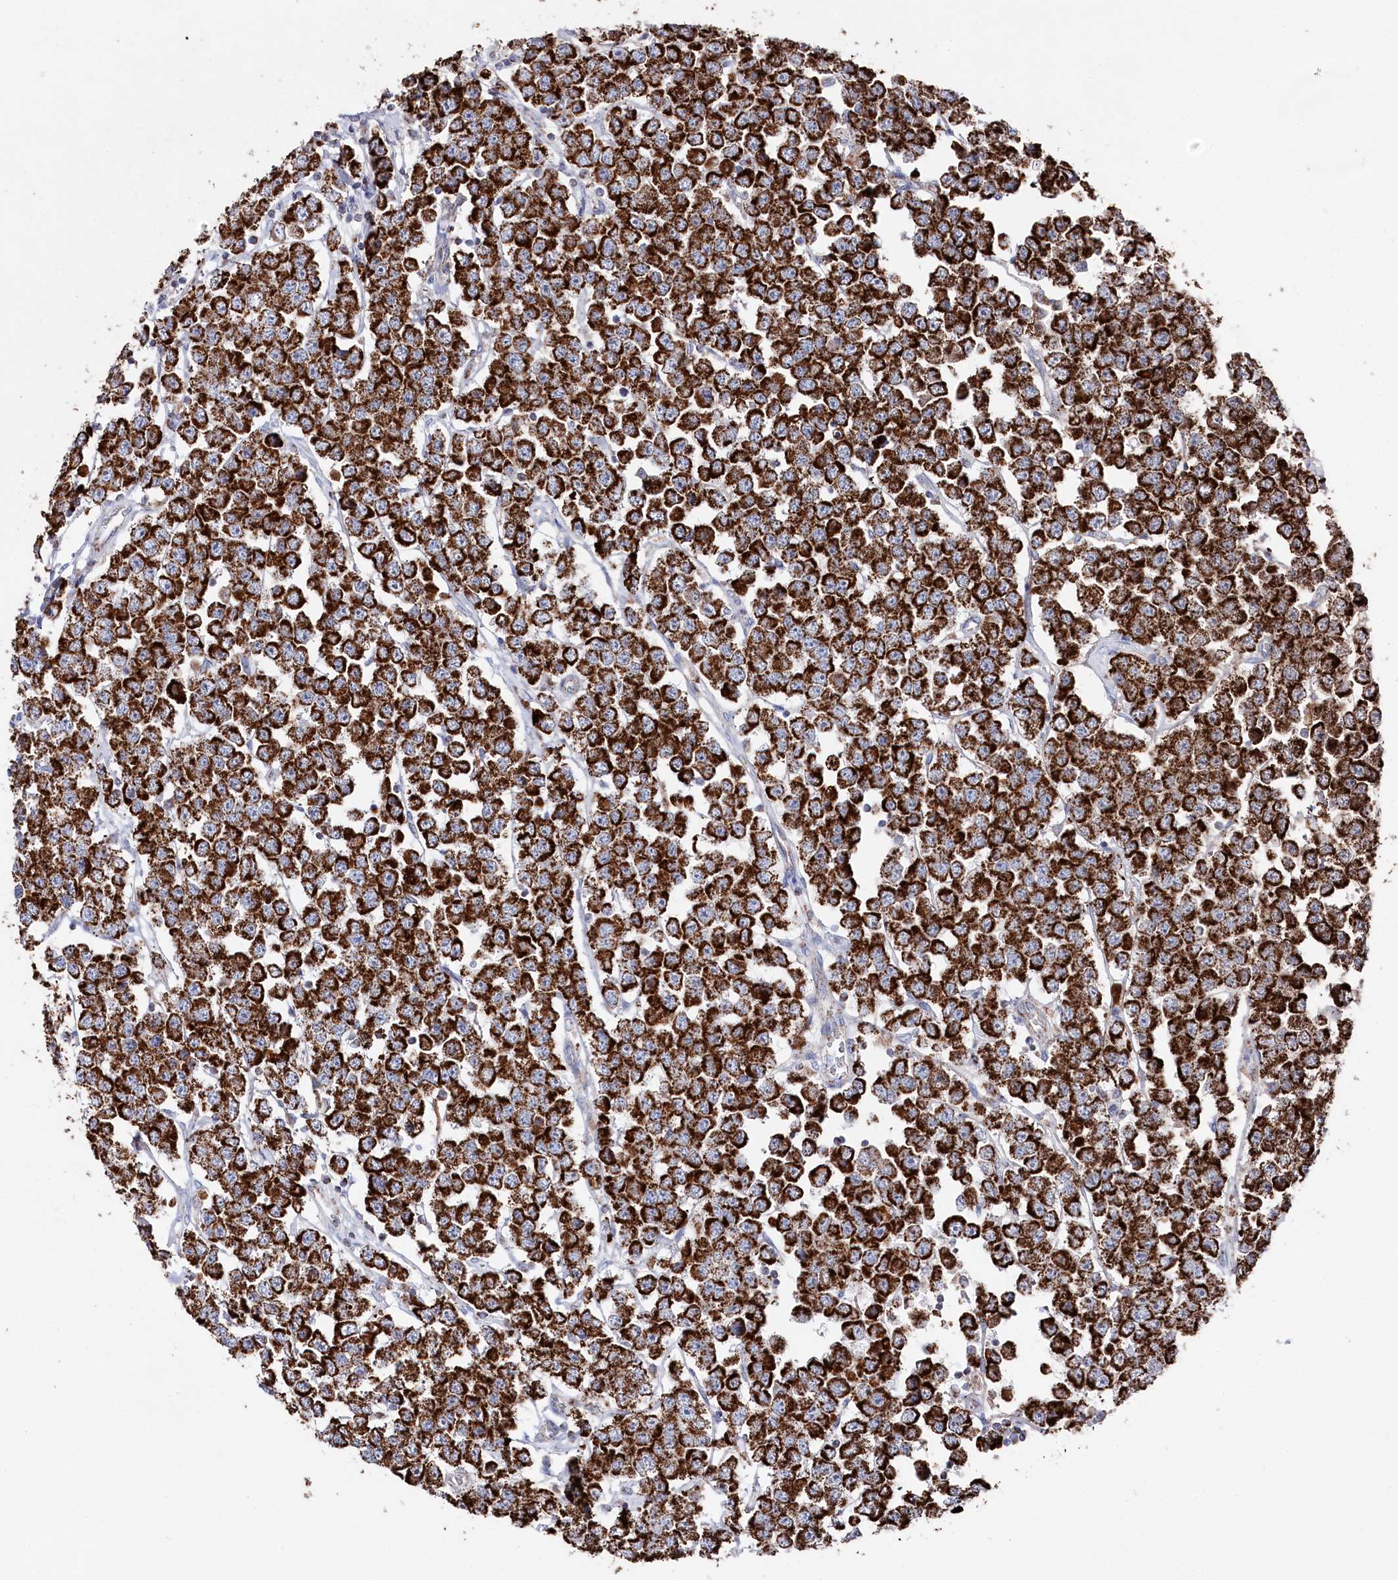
{"staining": {"intensity": "strong", "quantity": ">75%", "location": "cytoplasmic/membranous"}, "tissue": "testis cancer", "cell_type": "Tumor cells", "image_type": "cancer", "snomed": [{"axis": "morphology", "description": "Seminoma, NOS"}, {"axis": "topography", "description": "Testis"}], "caption": "Testis cancer tissue exhibits strong cytoplasmic/membranous expression in approximately >75% of tumor cells, visualized by immunohistochemistry. (brown staining indicates protein expression, while blue staining denotes nuclei).", "gene": "GLS2", "patient": {"sex": "male", "age": 28}}